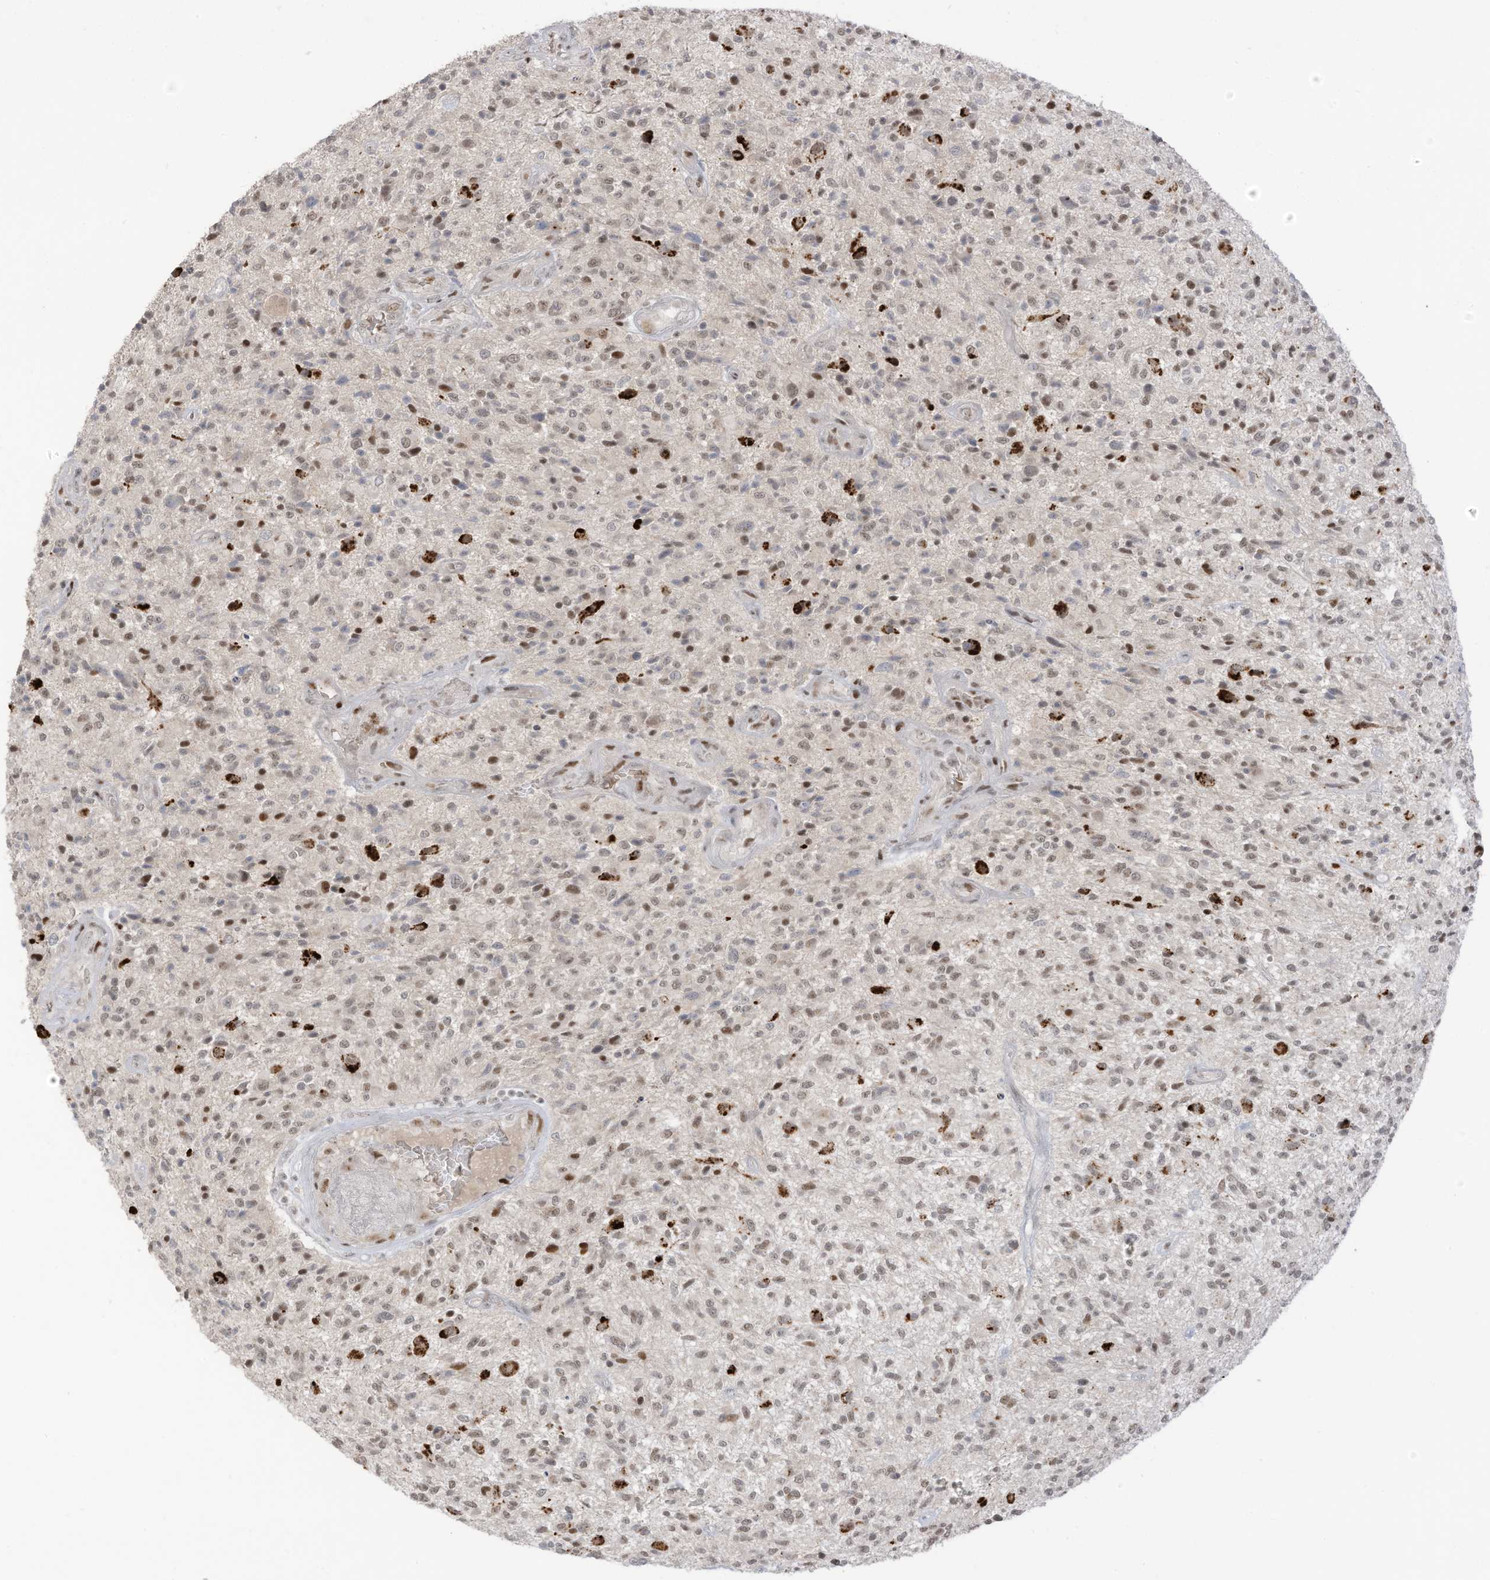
{"staining": {"intensity": "weak", "quantity": "25%-75%", "location": "nuclear"}, "tissue": "glioma", "cell_type": "Tumor cells", "image_type": "cancer", "snomed": [{"axis": "morphology", "description": "Glioma, malignant, High grade"}, {"axis": "topography", "description": "Brain"}], "caption": "Malignant high-grade glioma stained for a protein shows weak nuclear positivity in tumor cells. (brown staining indicates protein expression, while blue staining denotes nuclei).", "gene": "ZCWPW2", "patient": {"sex": "male", "age": 47}}